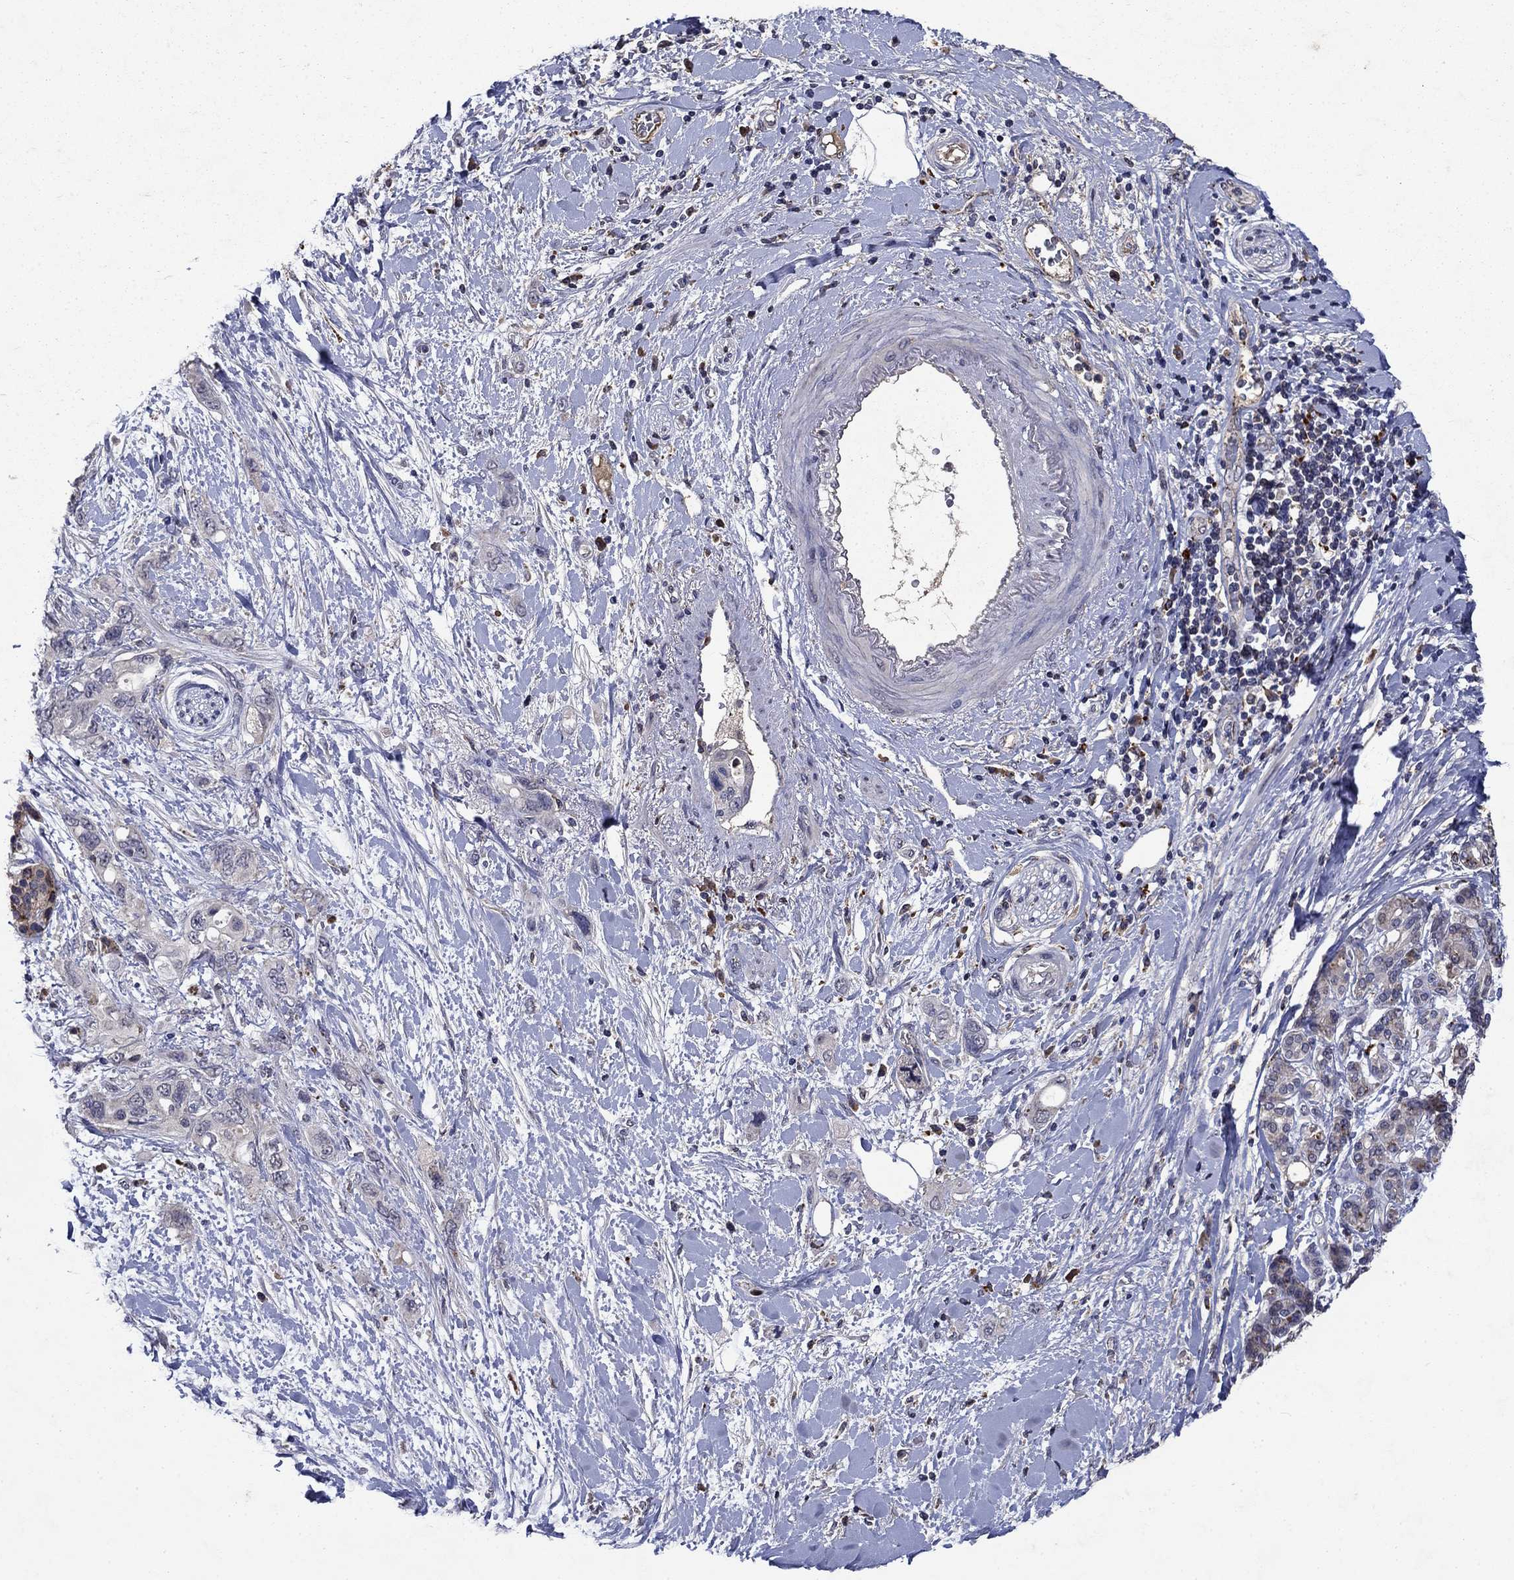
{"staining": {"intensity": "negative", "quantity": "none", "location": "none"}, "tissue": "pancreatic cancer", "cell_type": "Tumor cells", "image_type": "cancer", "snomed": [{"axis": "morphology", "description": "Adenocarcinoma, NOS"}, {"axis": "topography", "description": "Pancreas"}], "caption": "Immunohistochemistry (IHC) histopathology image of neoplastic tissue: pancreatic adenocarcinoma stained with DAB (3,3'-diaminobenzidine) shows no significant protein positivity in tumor cells. (Brightfield microscopy of DAB immunohistochemistry (IHC) at high magnification).", "gene": "NPC2", "patient": {"sex": "female", "age": 56}}